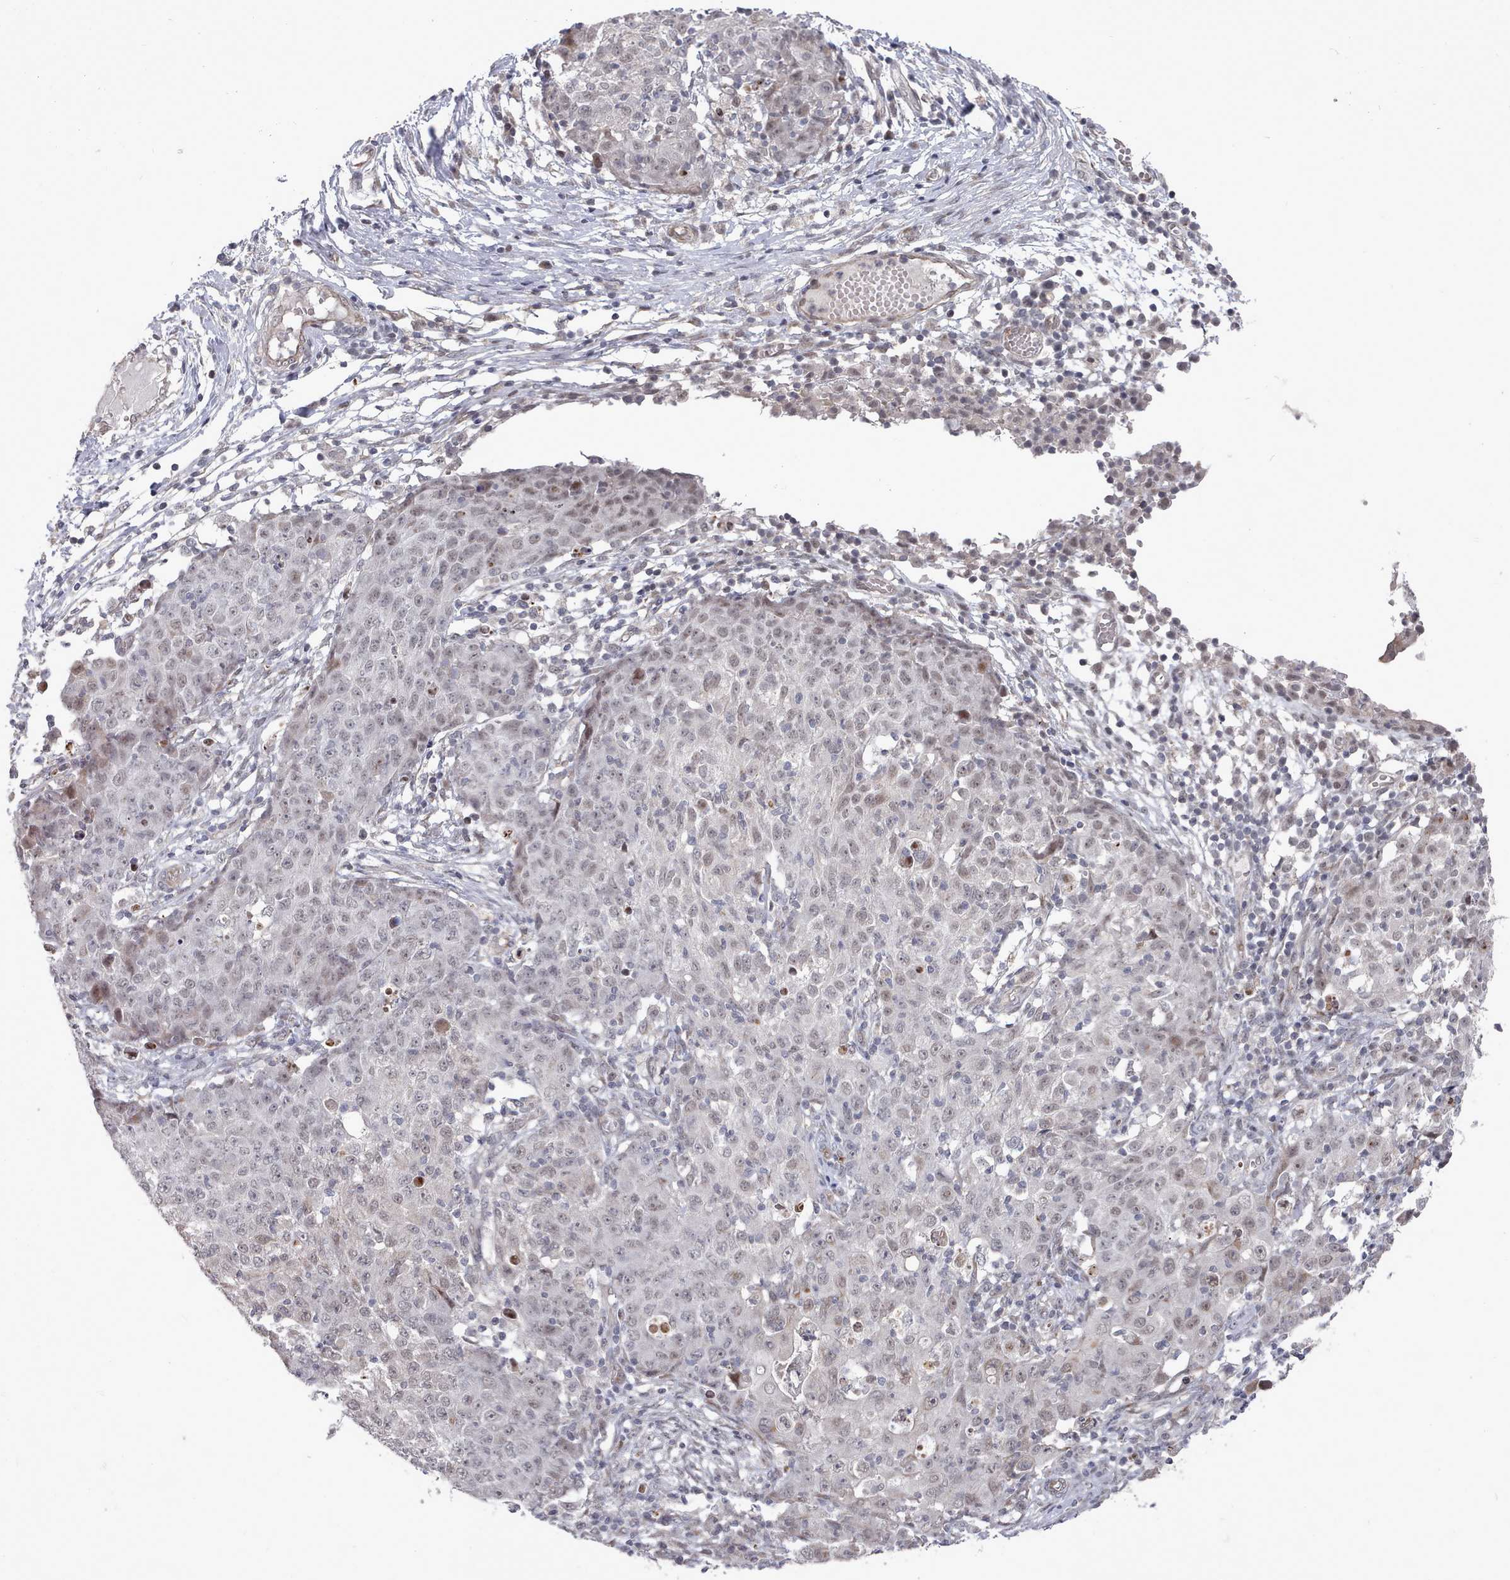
{"staining": {"intensity": "weak", "quantity": "<25%", "location": "nuclear"}, "tissue": "ovarian cancer", "cell_type": "Tumor cells", "image_type": "cancer", "snomed": [{"axis": "morphology", "description": "Carcinoma, endometroid"}, {"axis": "topography", "description": "Ovary"}], "caption": "An image of ovarian cancer (endometroid carcinoma) stained for a protein demonstrates no brown staining in tumor cells.", "gene": "CPSF4", "patient": {"sex": "female", "age": 42}}